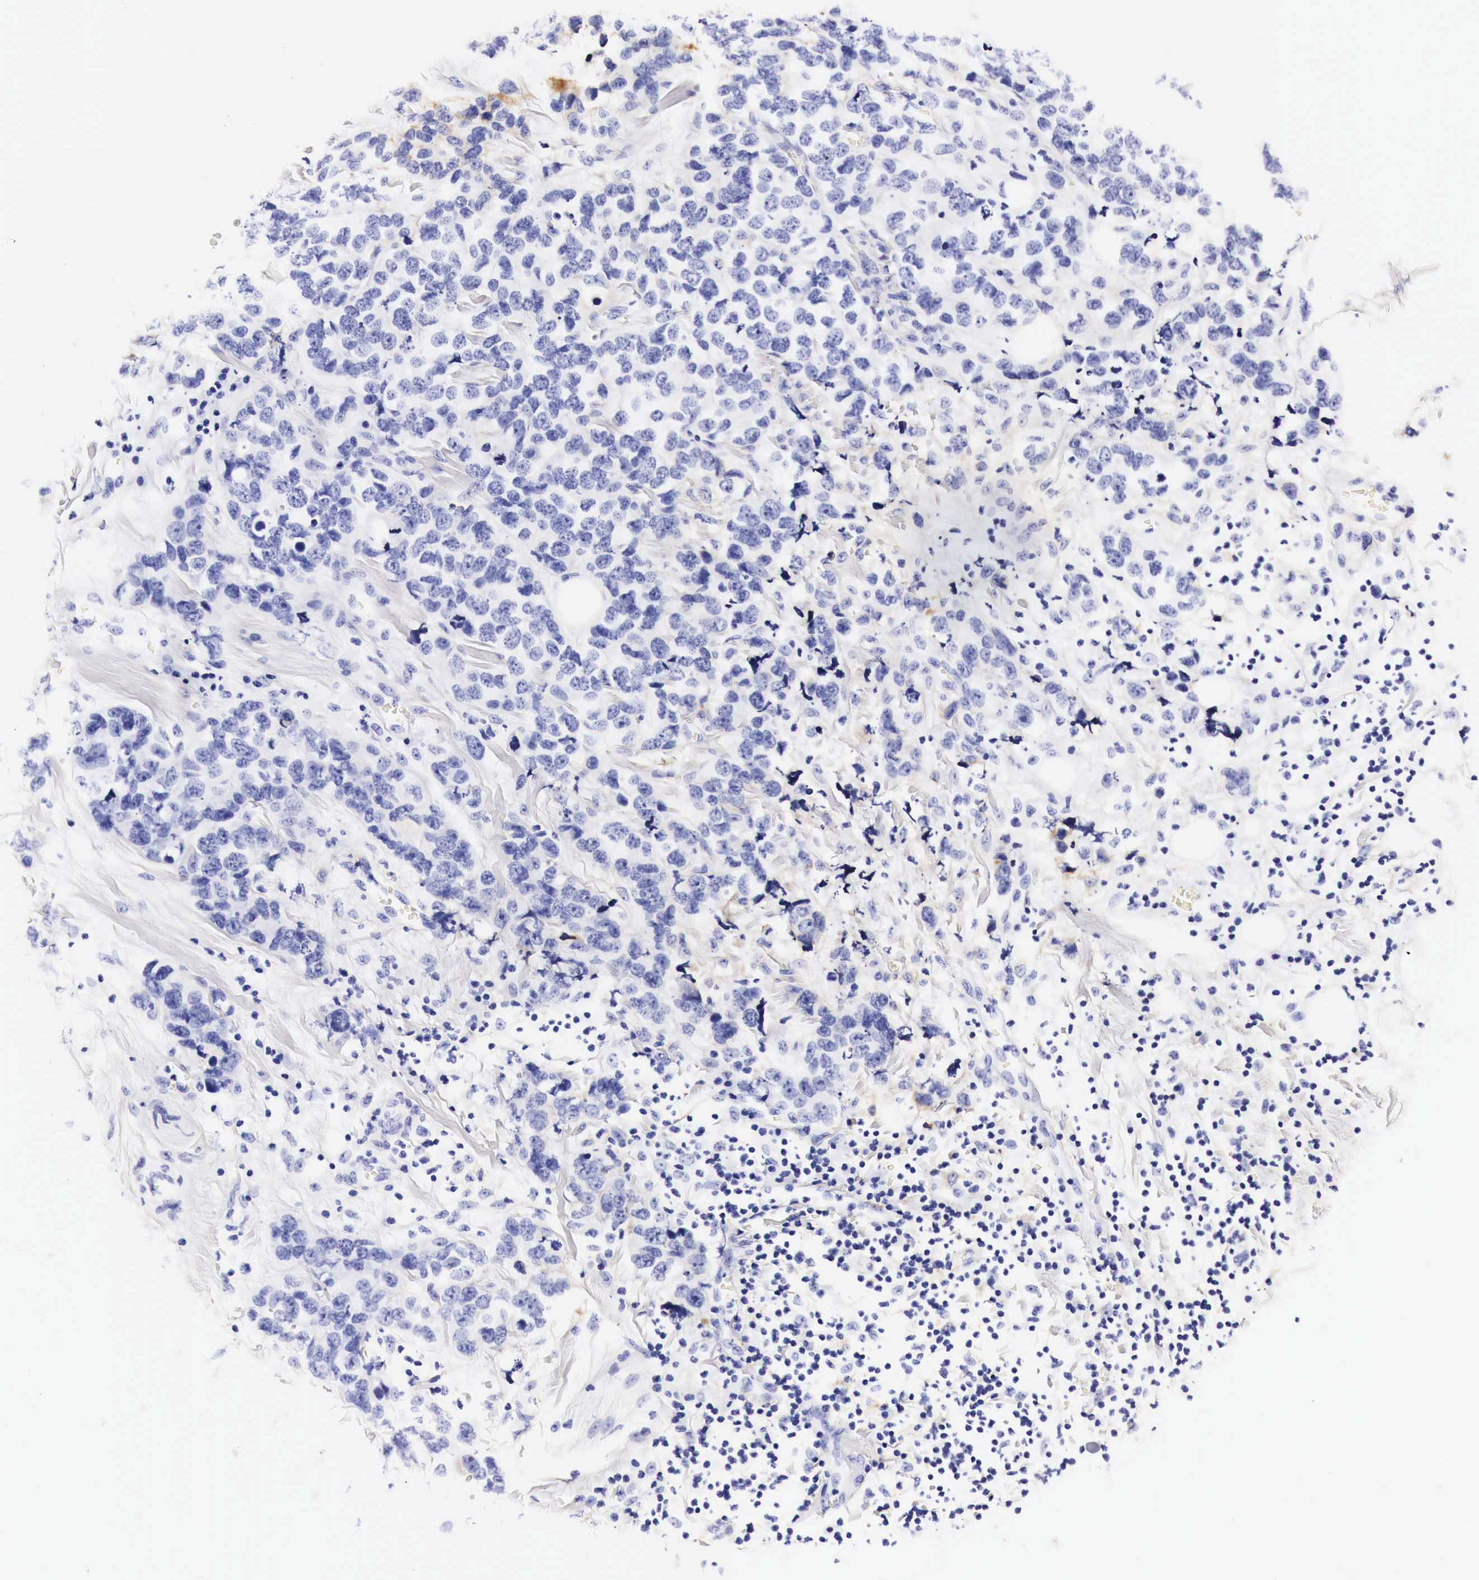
{"staining": {"intensity": "negative", "quantity": "none", "location": "none"}, "tissue": "breast cancer", "cell_type": "Tumor cells", "image_type": "cancer", "snomed": [{"axis": "morphology", "description": "Duct carcinoma"}, {"axis": "topography", "description": "Breast"}], "caption": "Immunohistochemistry histopathology image of human breast invasive ductal carcinoma stained for a protein (brown), which demonstrates no positivity in tumor cells.", "gene": "EGFR", "patient": {"sex": "female", "age": 91}}